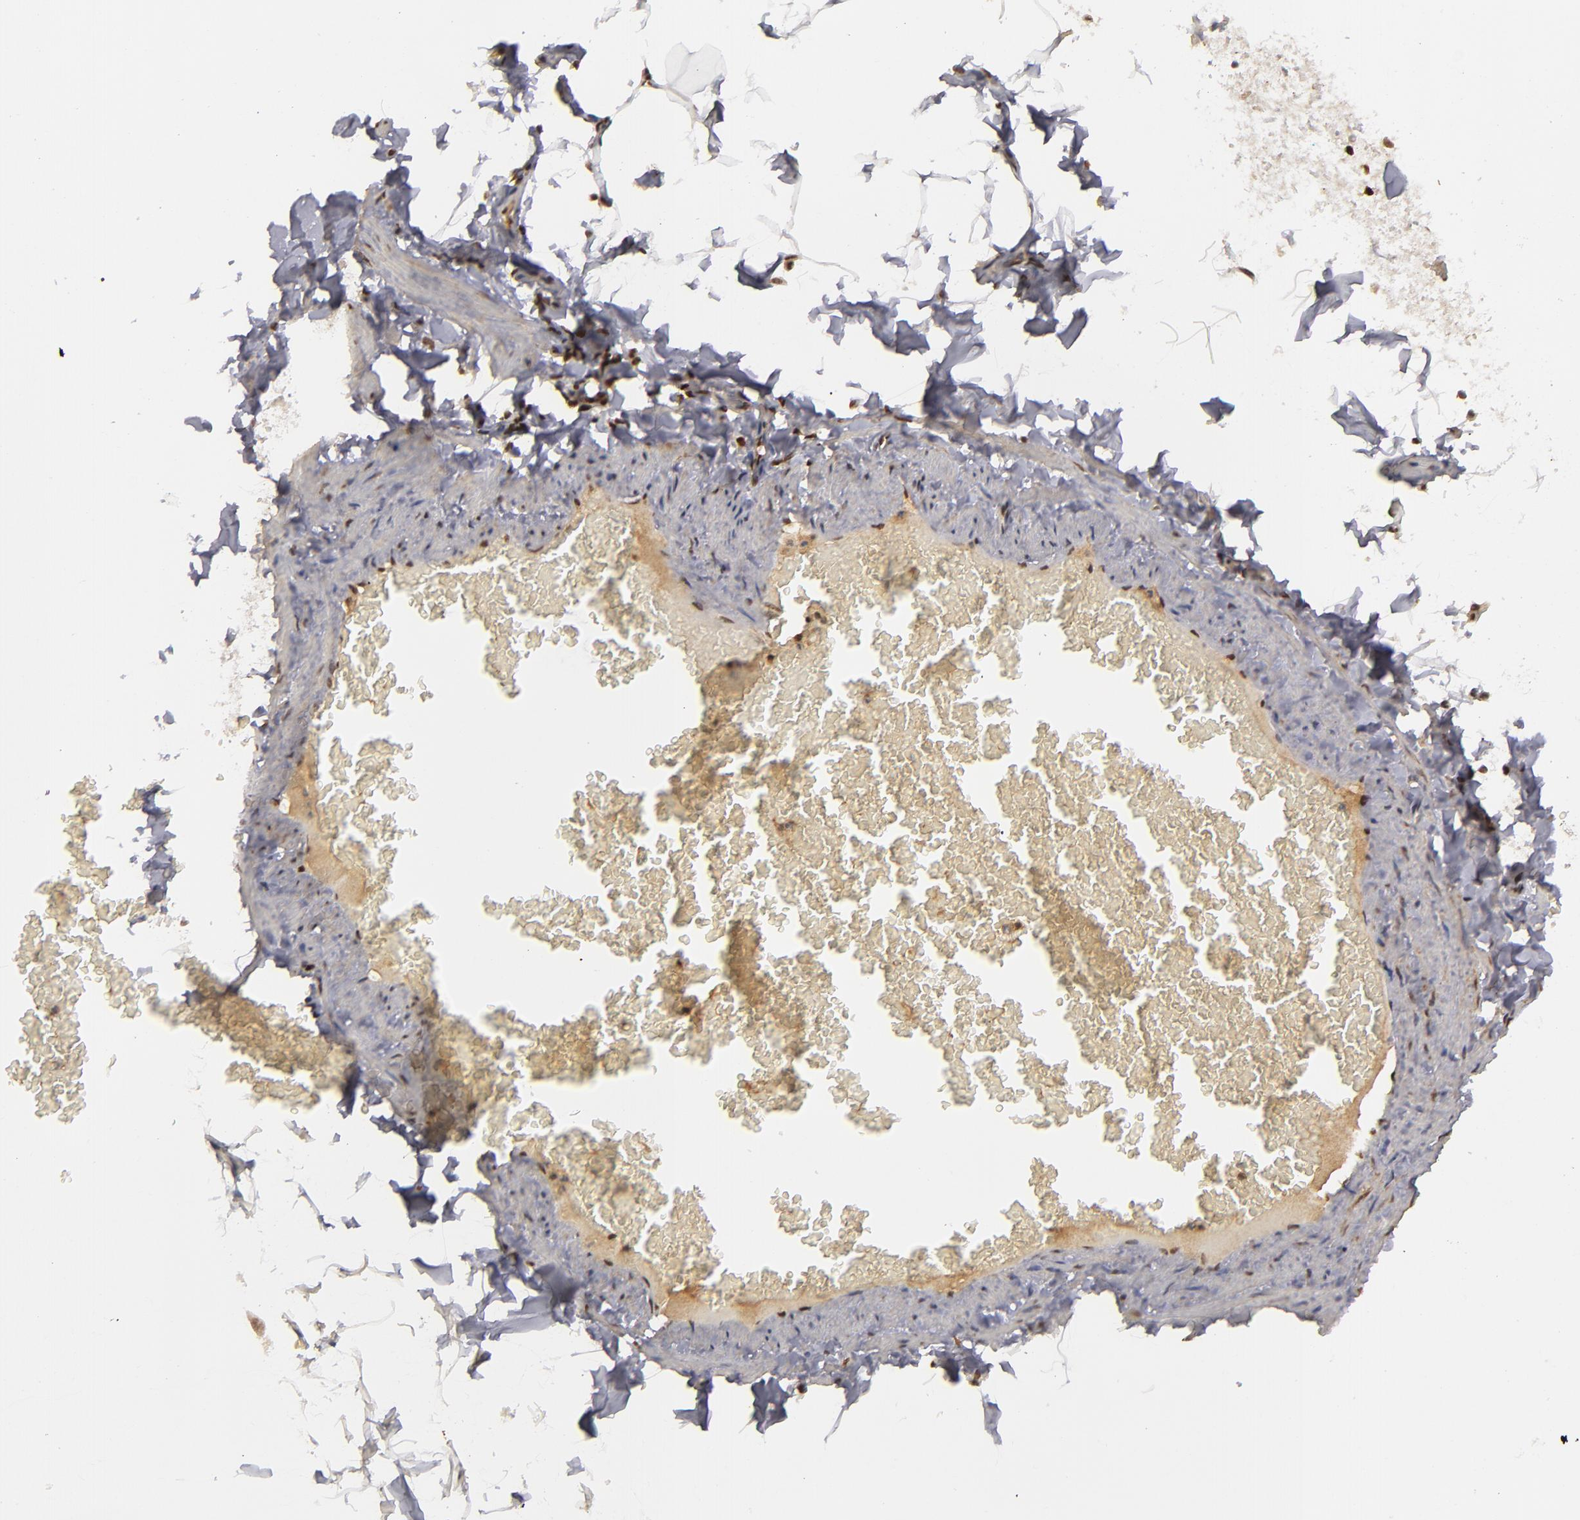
{"staining": {"intensity": "moderate", "quantity": ">75%", "location": "nuclear"}, "tissue": "adipose tissue", "cell_type": "Adipocytes", "image_type": "normal", "snomed": [{"axis": "morphology", "description": "Normal tissue, NOS"}, {"axis": "topography", "description": "Vascular tissue"}], "caption": "IHC of benign human adipose tissue shows medium levels of moderate nuclear expression in approximately >75% of adipocytes.", "gene": "ZNF234", "patient": {"sex": "male", "age": 41}}